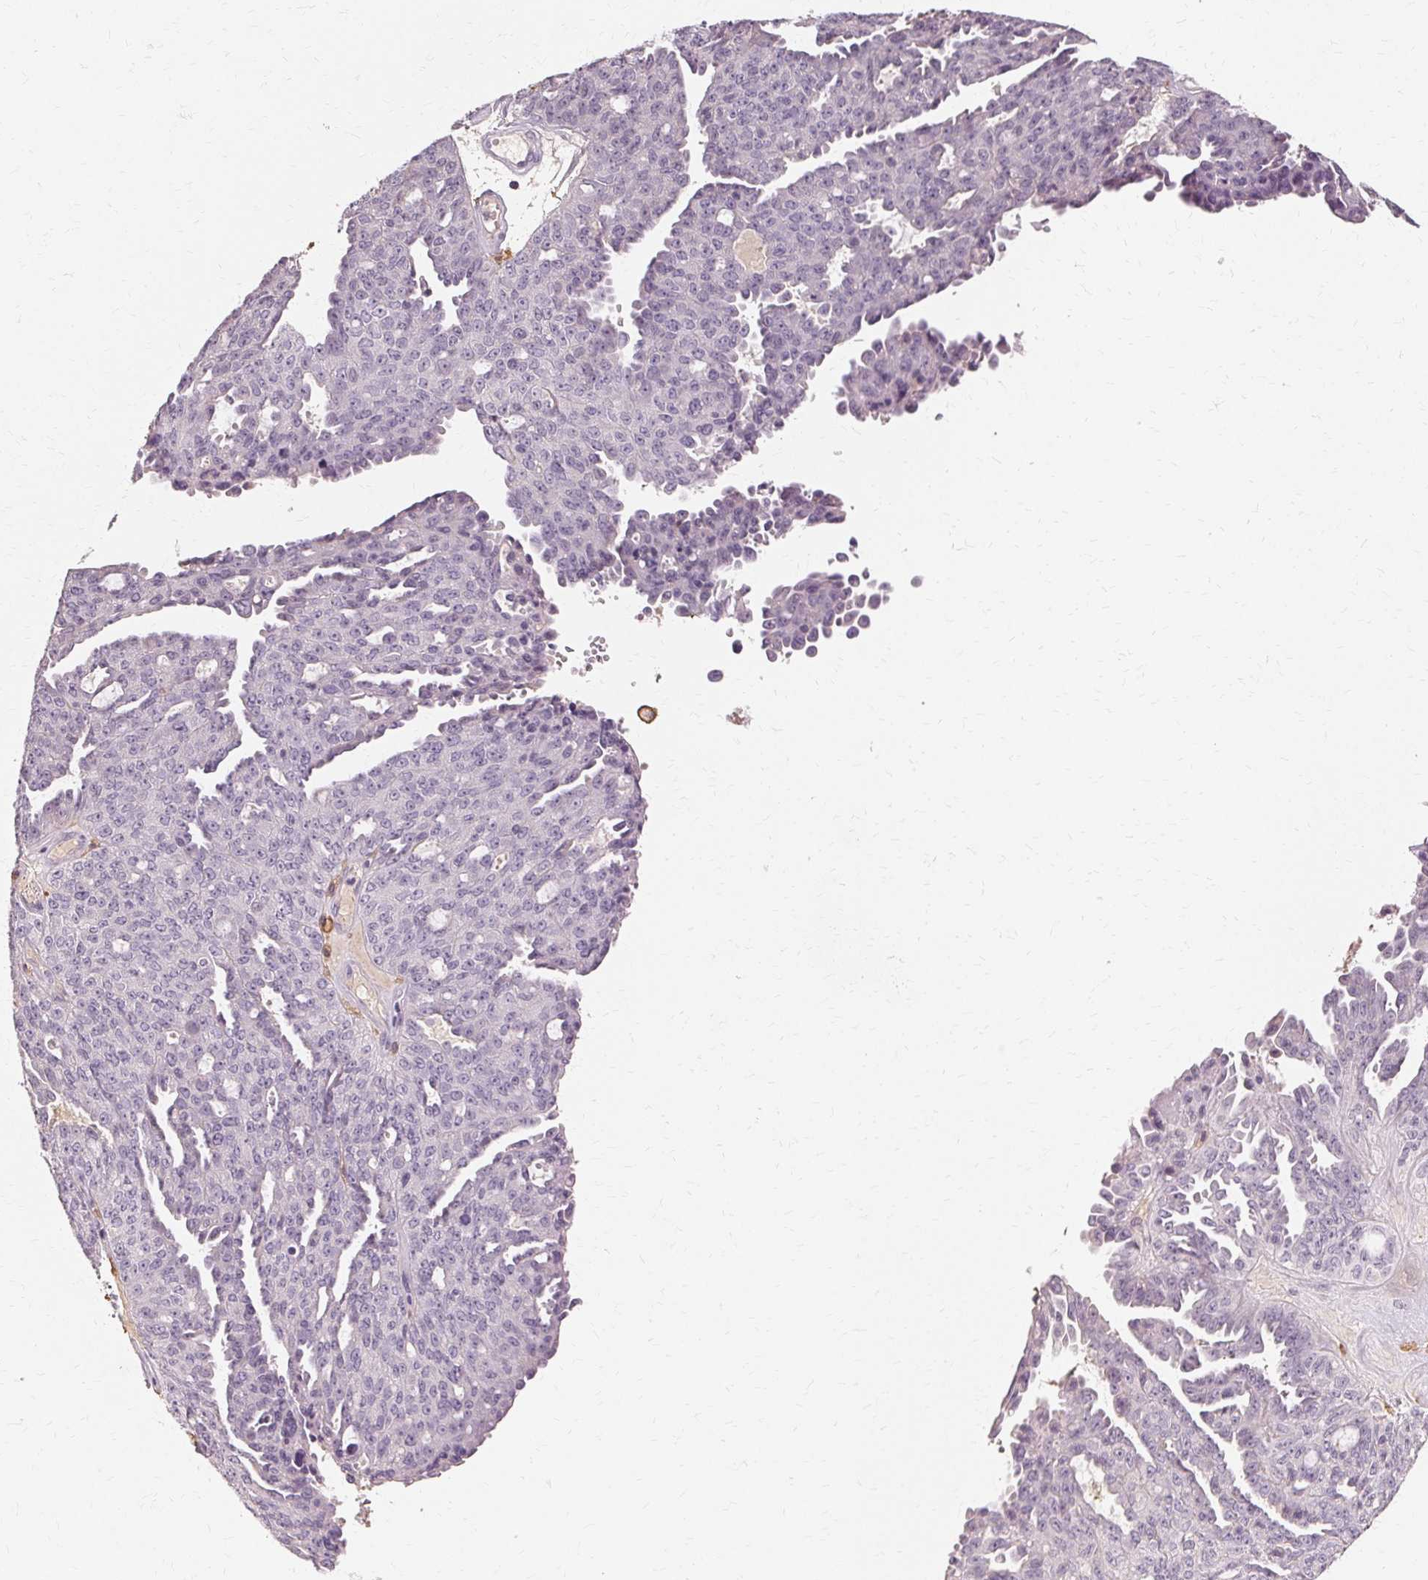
{"staining": {"intensity": "negative", "quantity": "none", "location": "none"}, "tissue": "ovarian cancer", "cell_type": "Tumor cells", "image_type": "cancer", "snomed": [{"axis": "morphology", "description": "Cystadenocarcinoma, serous, NOS"}, {"axis": "topography", "description": "Ovary"}], "caption": "An IHC micrograph of ovarian cancer (serous cystadenocarcinoma) is shown. There is no staining in tumor cells of ovarian cancer (serous cystadenocarcinoma). (DAB (3,3'-diaminobenzidine) immunohistochemistry (IHC) visualized using brightfield microscopy, high magnification).", "gene": "IFNGR1", "patient": {"sex": "female", "age": 71}}